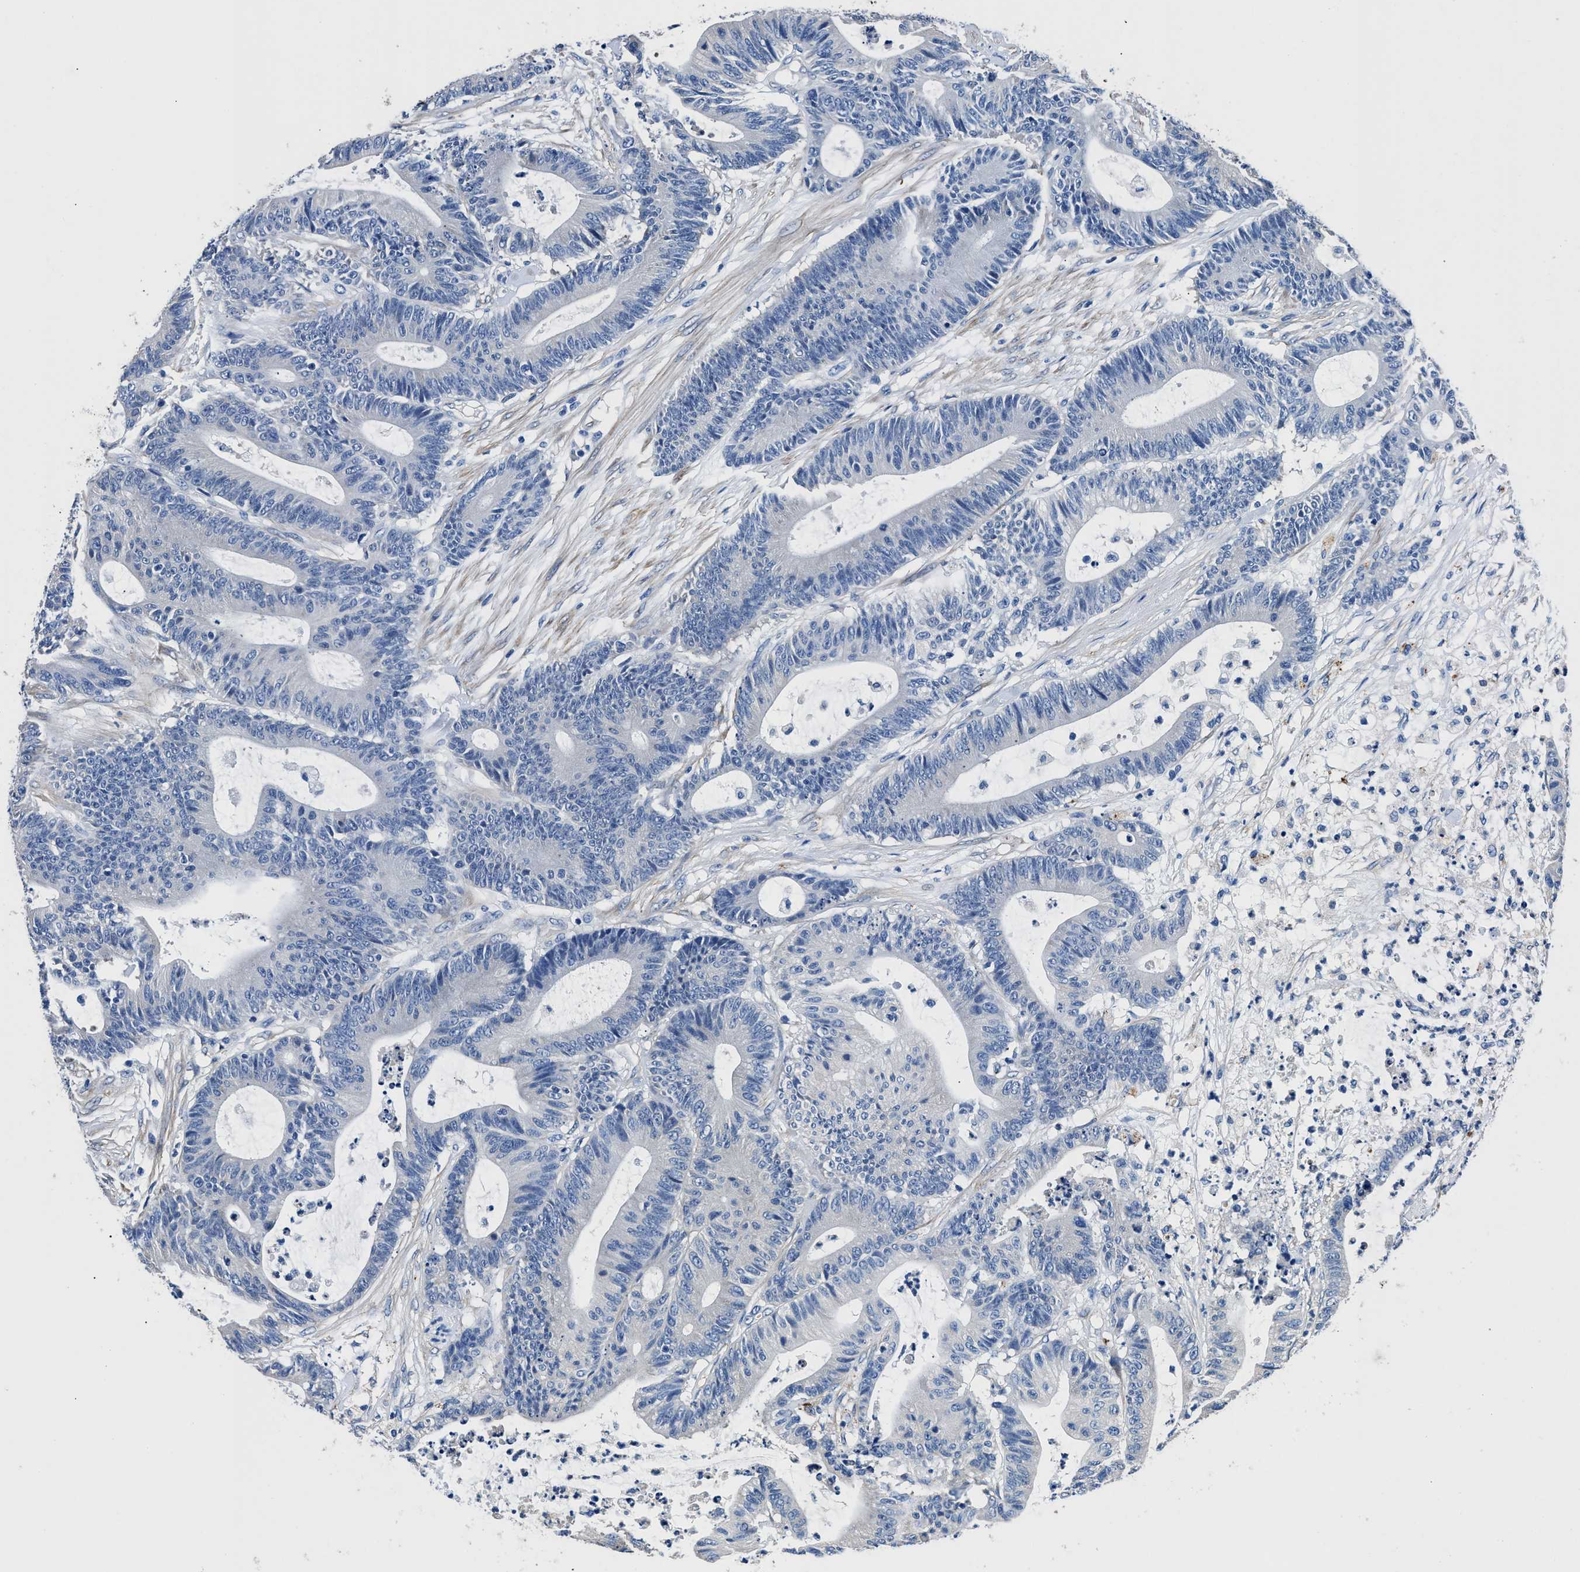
{"staining": {"intensity": "negative", "quantity": "none", "location": "none"}, "tissue": "colorectal cancer", "cell_type": "Tumor cells", "image_type": "cancer", "snomed": [{"axis": "morphology", "description": "Adenocarcinoma, NOS"}, {"axis": "topography", "description": "Colon"}], "caption": "Immunohistochemistry histopathology image of neoplastic tissue: human colorectal adenocarcinoma stained with DAB (3,3'-diaminobenzidine) shows no significant protein staining in tumor cells. (DAB immunohistochemistry (IHC) with hematoxylin counter stain).", "gene": "NEU1", "patient": {"sex": "female", "age": 84}}